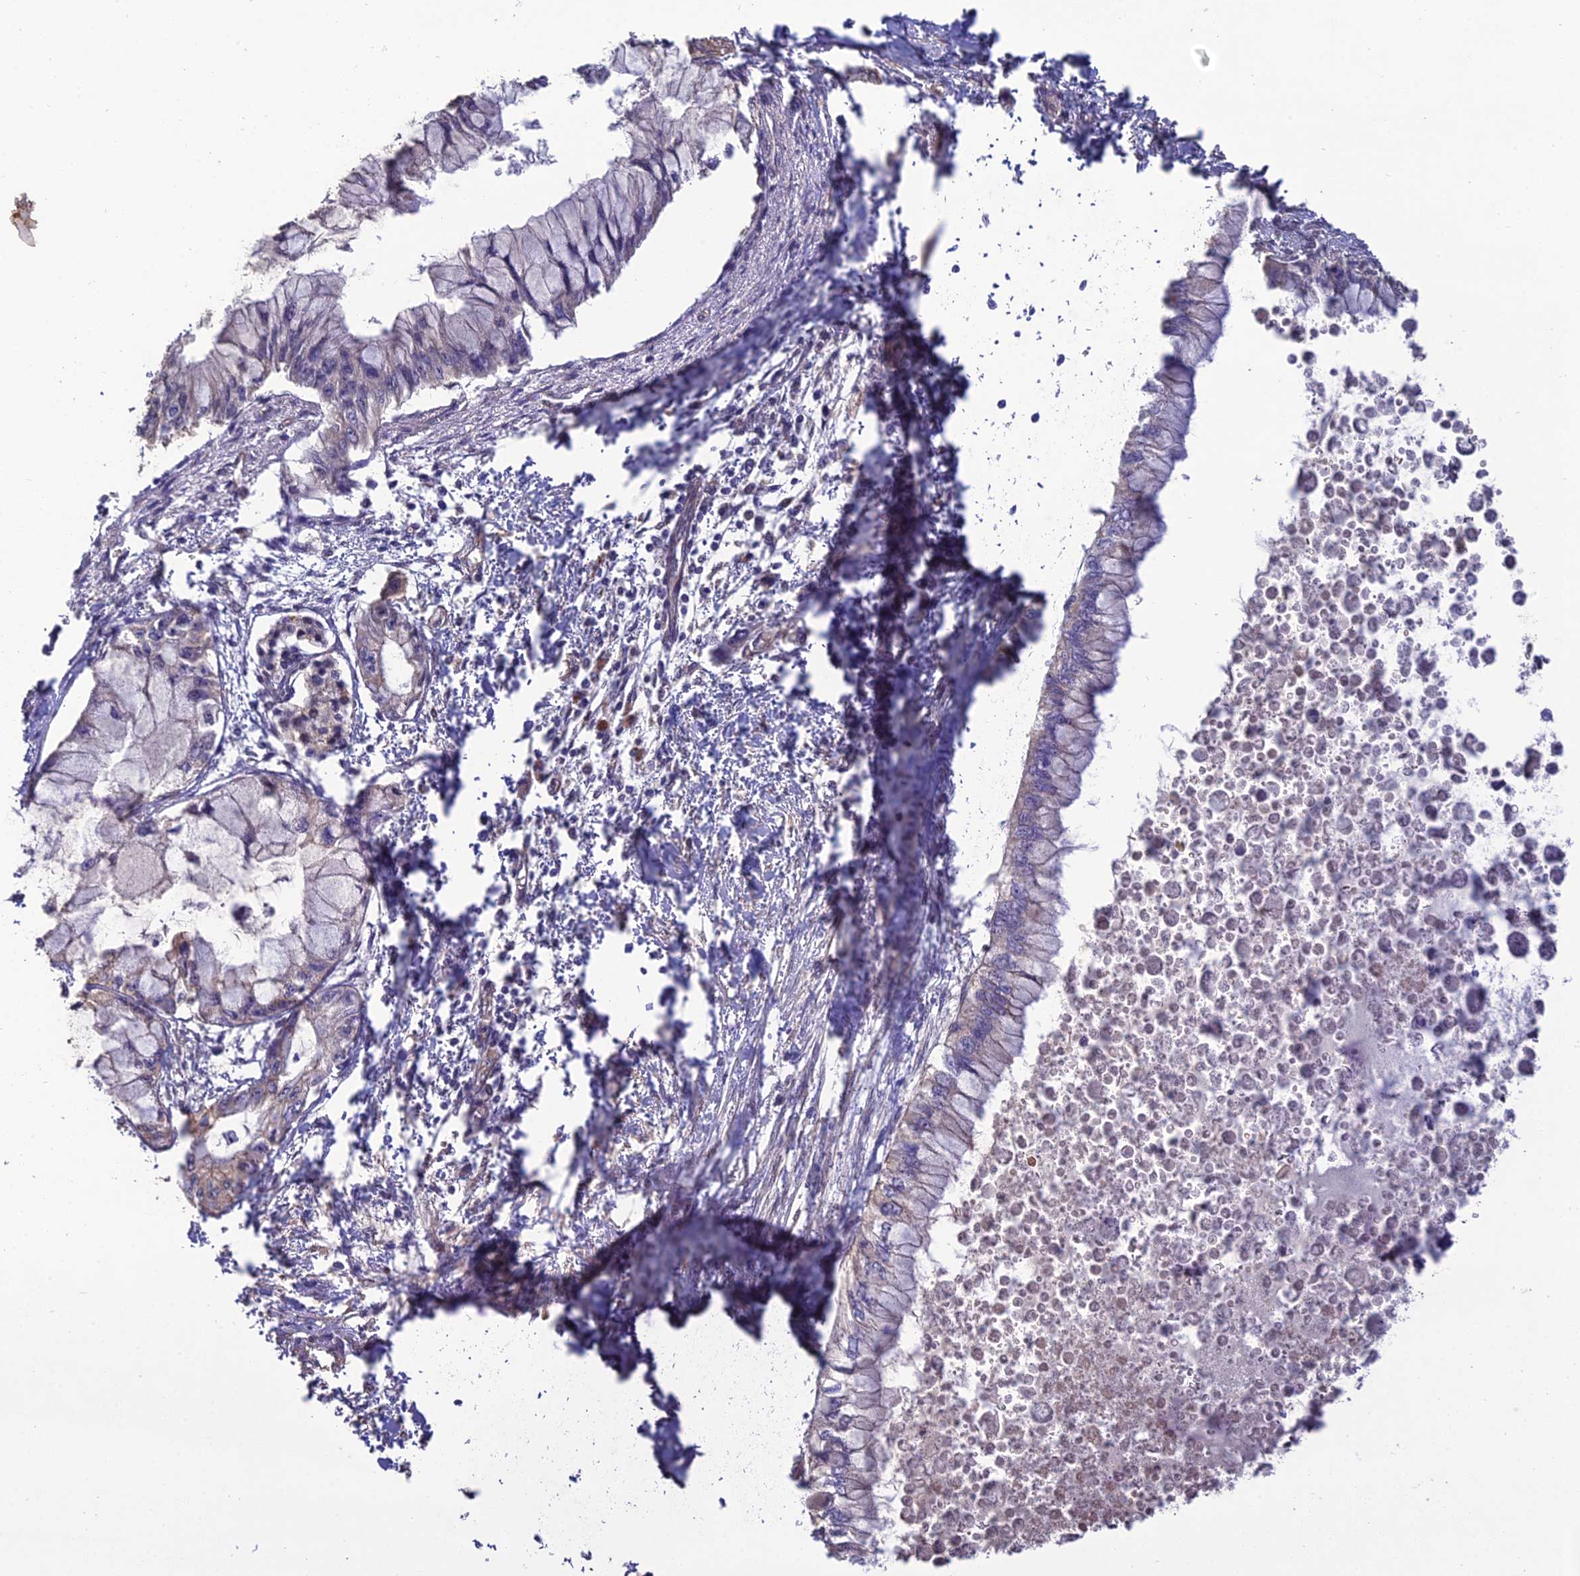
{"staining": {"intensity": "negative", "quantity": "none", "location": "none"}, "tissue": "pancreatic cancer", "cell_type": "Tumor cells", "image_type": "cancer", "snomed": [{"axis": "morphology", "description": "Adenocarcinoma, NOS"}, {"axis": "topography", "description": "Pancreas"}], "caption": "This is a histopathology image of IHC staining of adenocarcinoma (pancreatic), which shows no staining in tumor cells. (DAB (3,3'-diaminobenzidine) immunohistochemistry (IHC), high magnification).", "gene": "ATP6V0A2", "patient": {"sex": "male", "age": 48}}